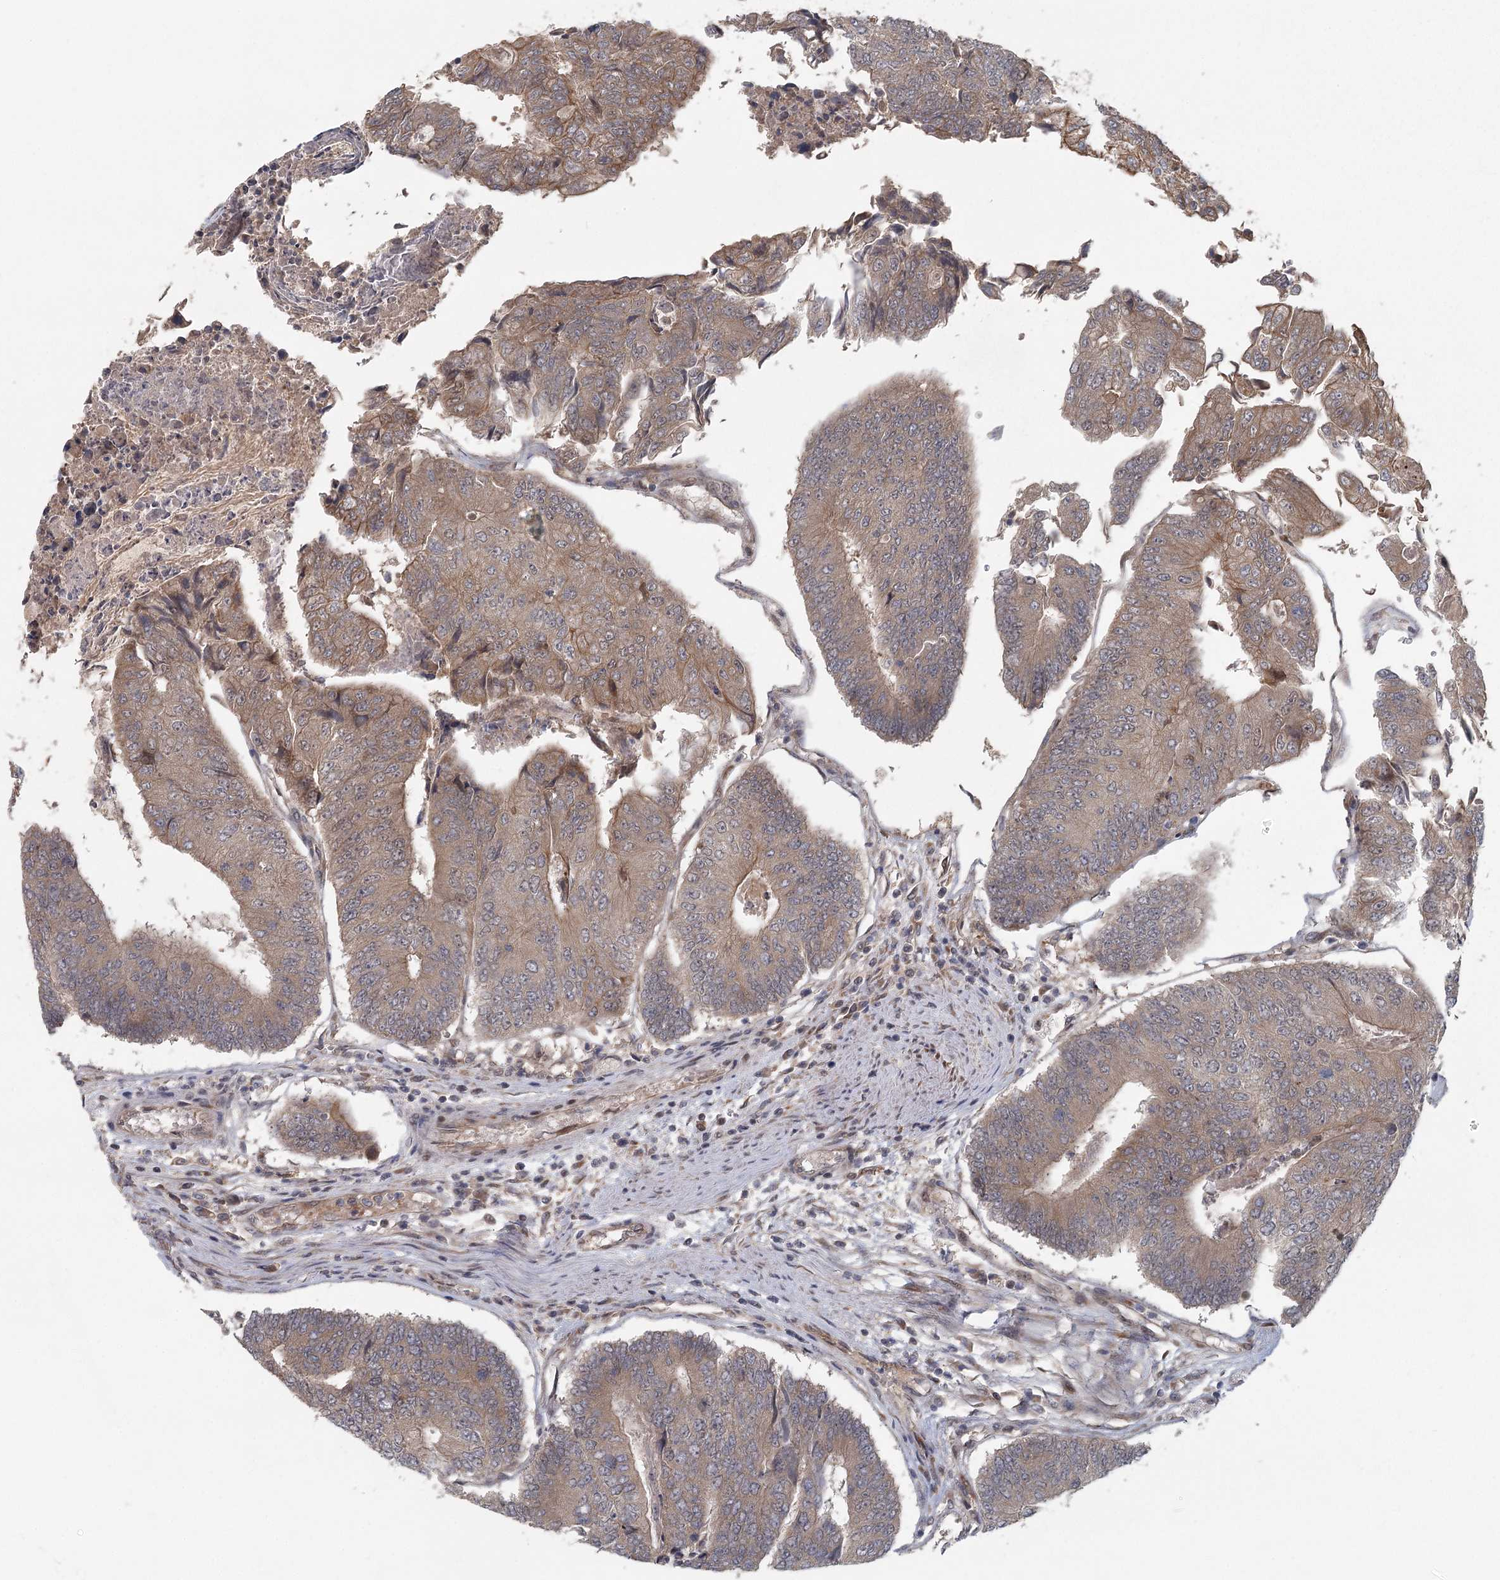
{"staining": {"intensity": "moderate", "quantity": ">75%", "location": "cytoplasmic/membranous"}, "tissue": "colorectal cancer", "cell_type": "Tumor cells", "image_type": "cancer", "snomed": [{"axis": "morphology", "description": "Adenocarcinoma, NOS"}, {"axis": "topography", "description": "Colon"}], "caption": "This is a micrograph of IHC staining of adenocarcinoma (colorectal), which shows moderate positivity in the cytoplasmic/membranous of tumor cells.", "gene": "LRRC14B", "patient": {"sex": "female", "age": 67}}